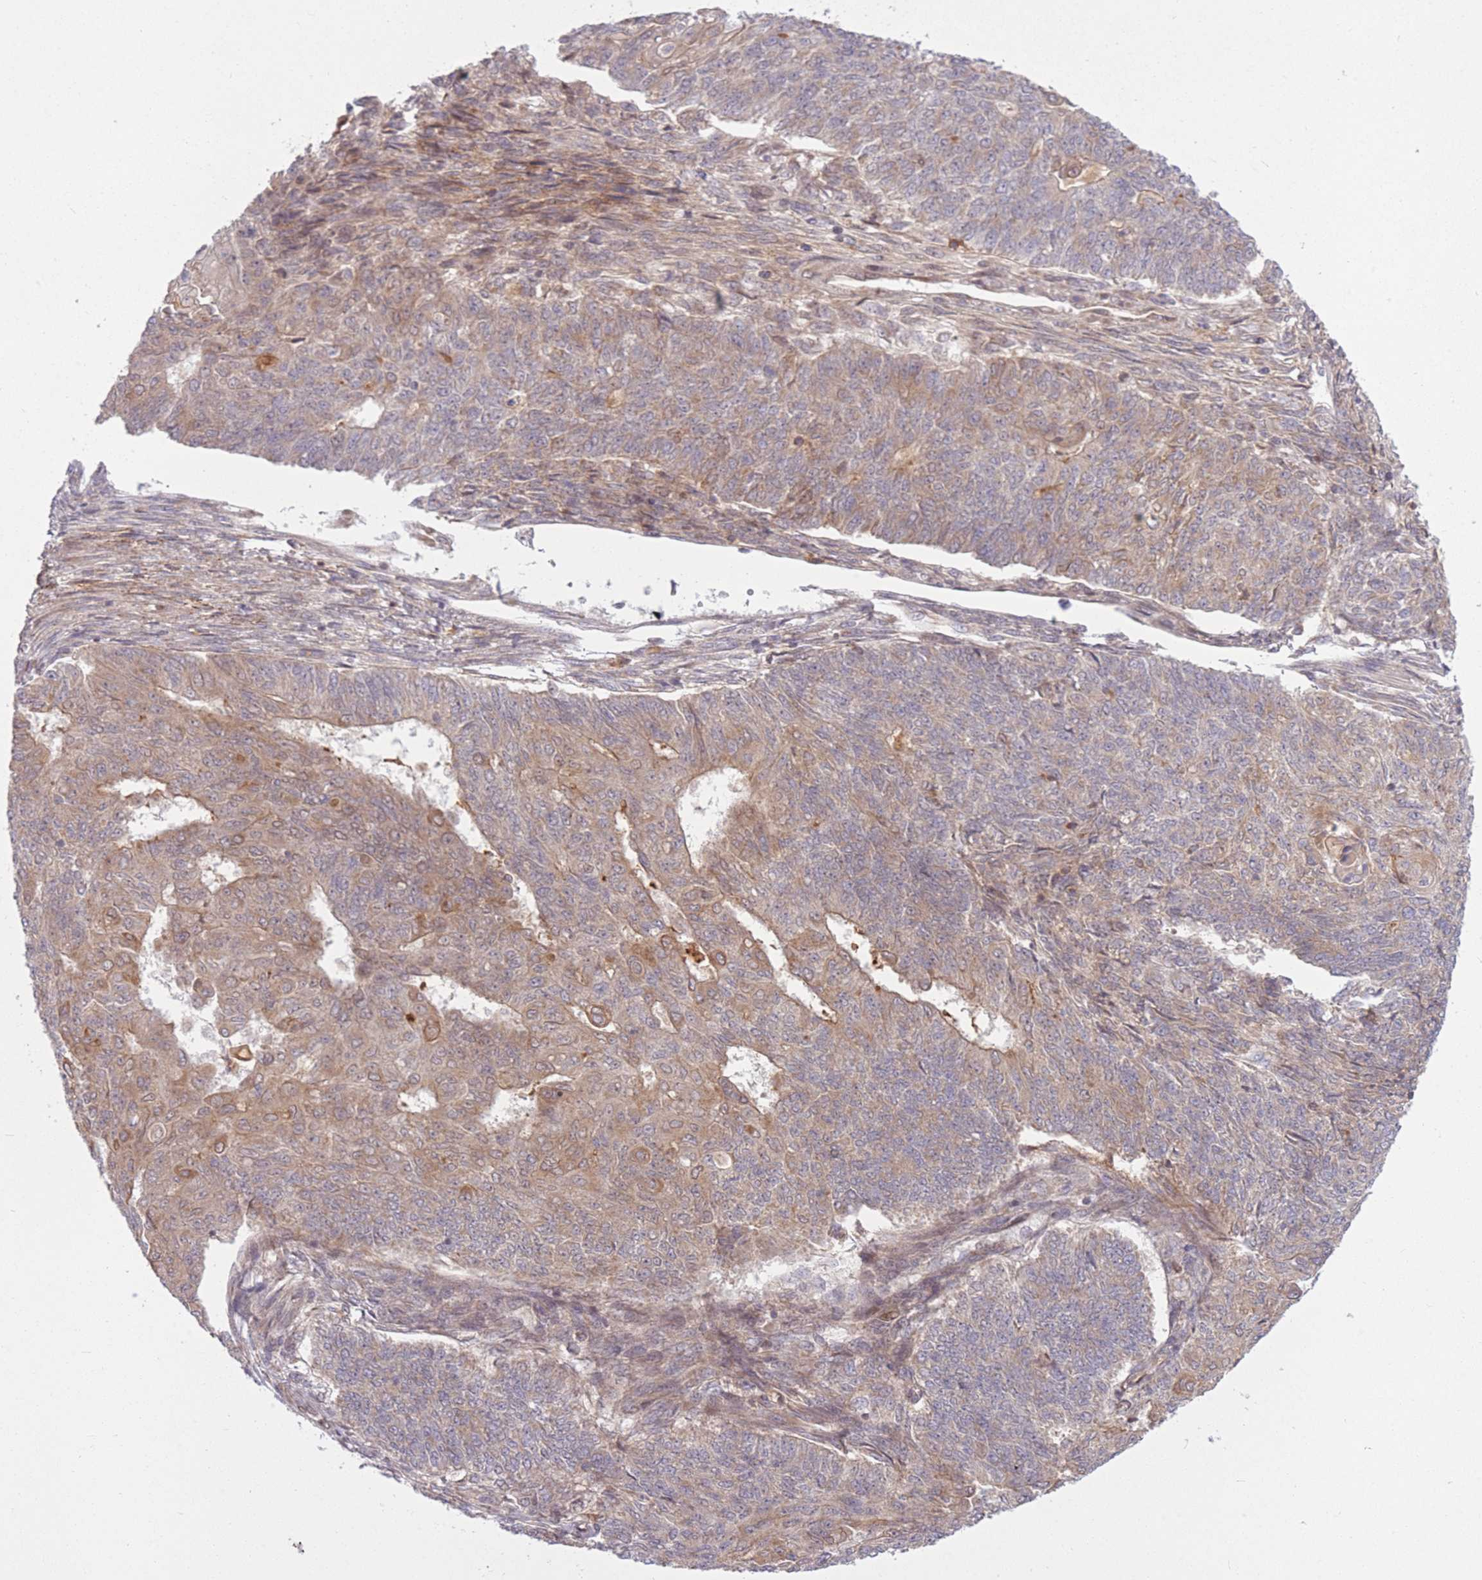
{"staining": {"intensity": "moderate", "quantity": "<25%", "location": "cytoplasmic/membranous"}, "tissue": "endometrial cancer", "cell_type": "Tumor cells", "image_type": "cancer", "snomed": [{"axis": "morphology", "description": "Adenocarcinoma, NOS"}, {"axis": "topography", "description": "Endometrium"}], "caption": "High-magnification brightfield microscopy of endometrial cancer stained with DAB (brown) and counterstained with hematoxylin (blue). tumor cells exhibit moderate cytoplasmic/membranous expression is present in approximately<25% of cells.", "gene": "ZNF391", "patient": {"sex": "female", "age": 32}}